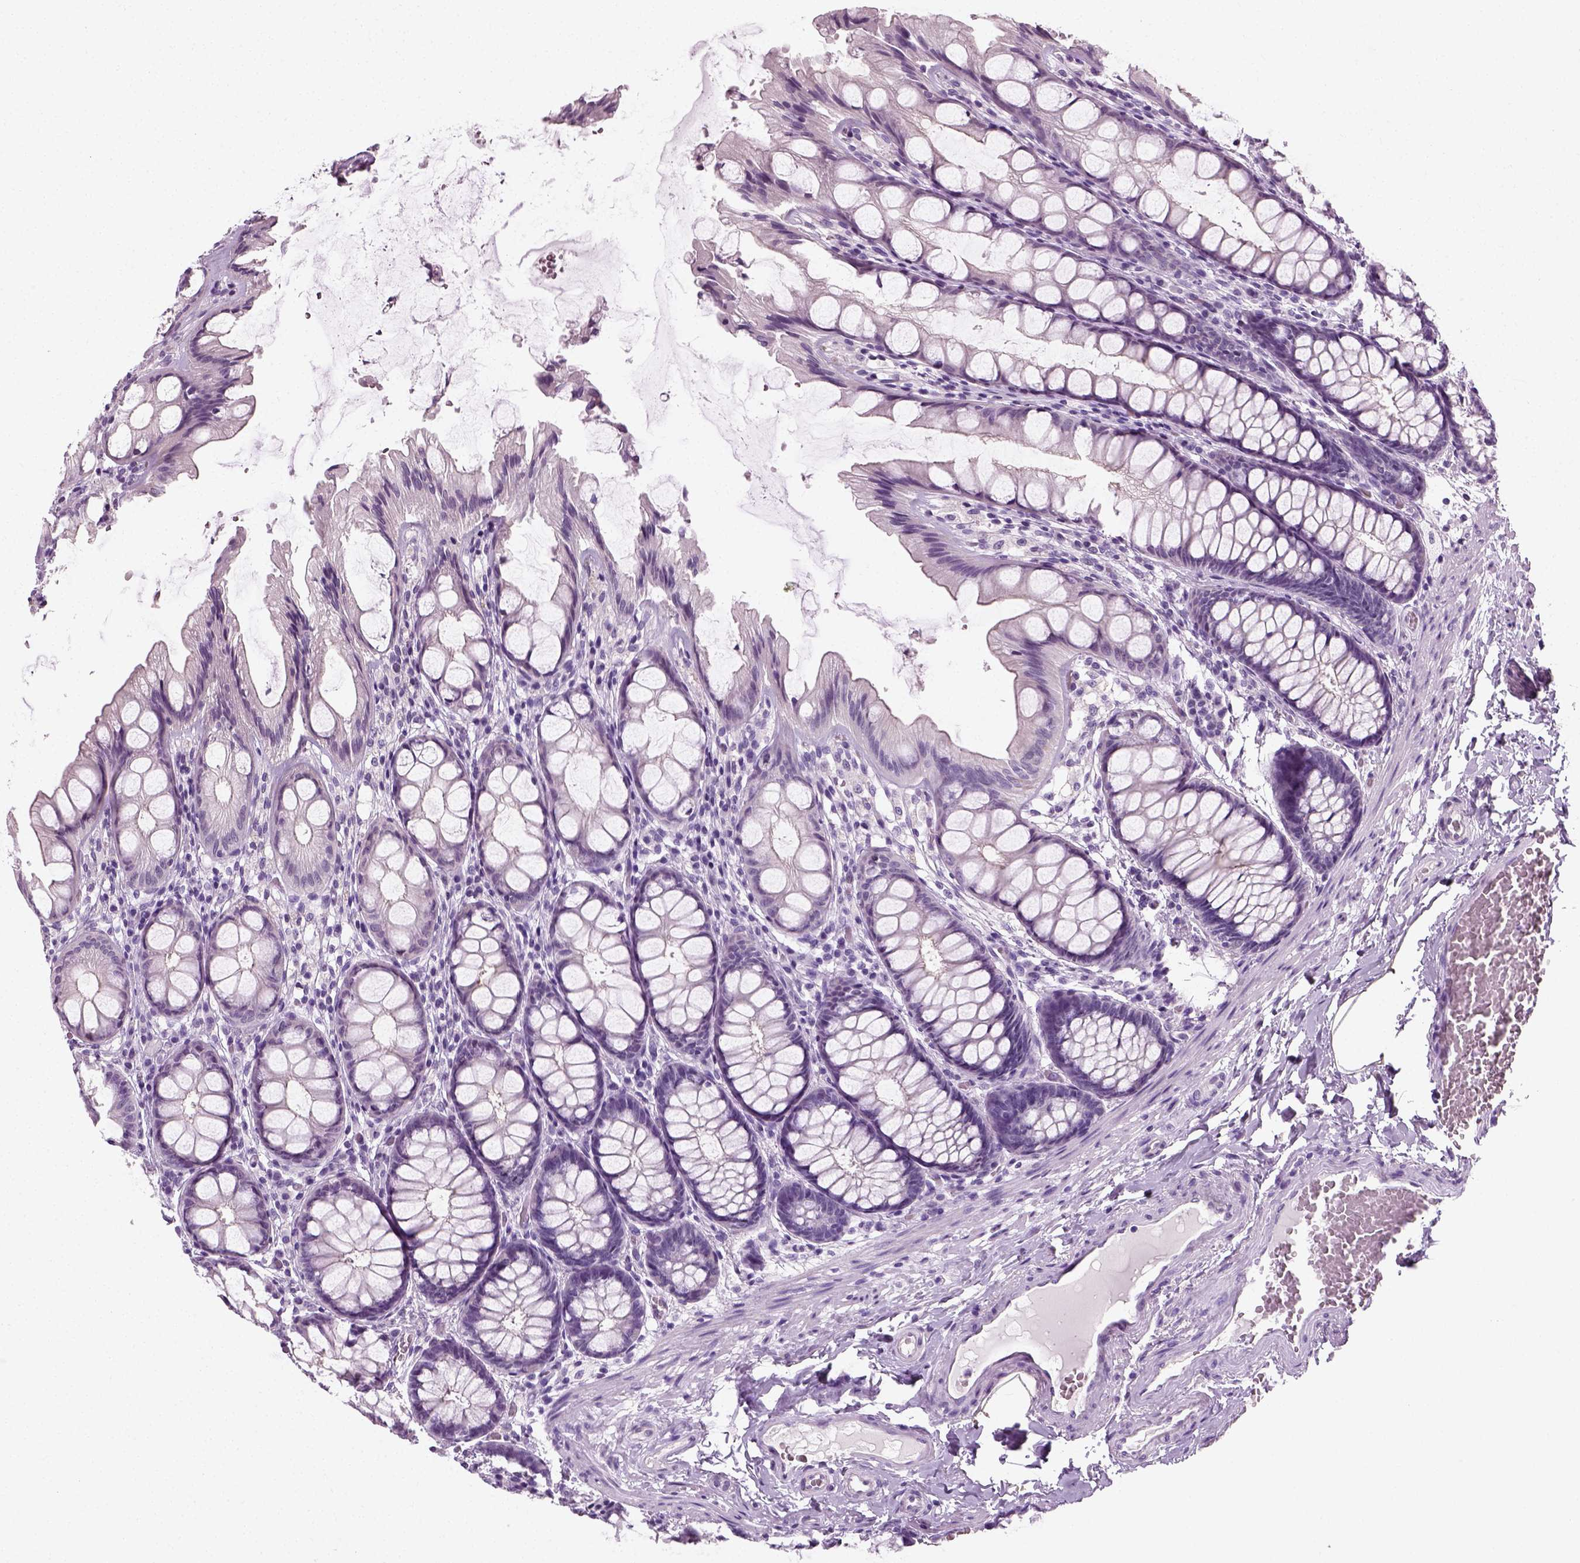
{"staining": {"intensity": "negative", "quantity": "none", "location": "none"}, "tissue": "colon", "cell_type": "Endothelial cells", "image_type": "normal", "snomed": [{"axis": "morphology", "description": "Normal tissue, NOS"}, {"axis": "topography", "description": "Colon"}], "caption": "Benign colon was stained to show a protein in brown. There is no significant expression in endothelial cells. The staining is performed using DAB brown chromogen with nuclei counter-stained in using hematoxylin.", "gene": "SPATA31E1", "patient": {"sex": "male", "age": 47}}